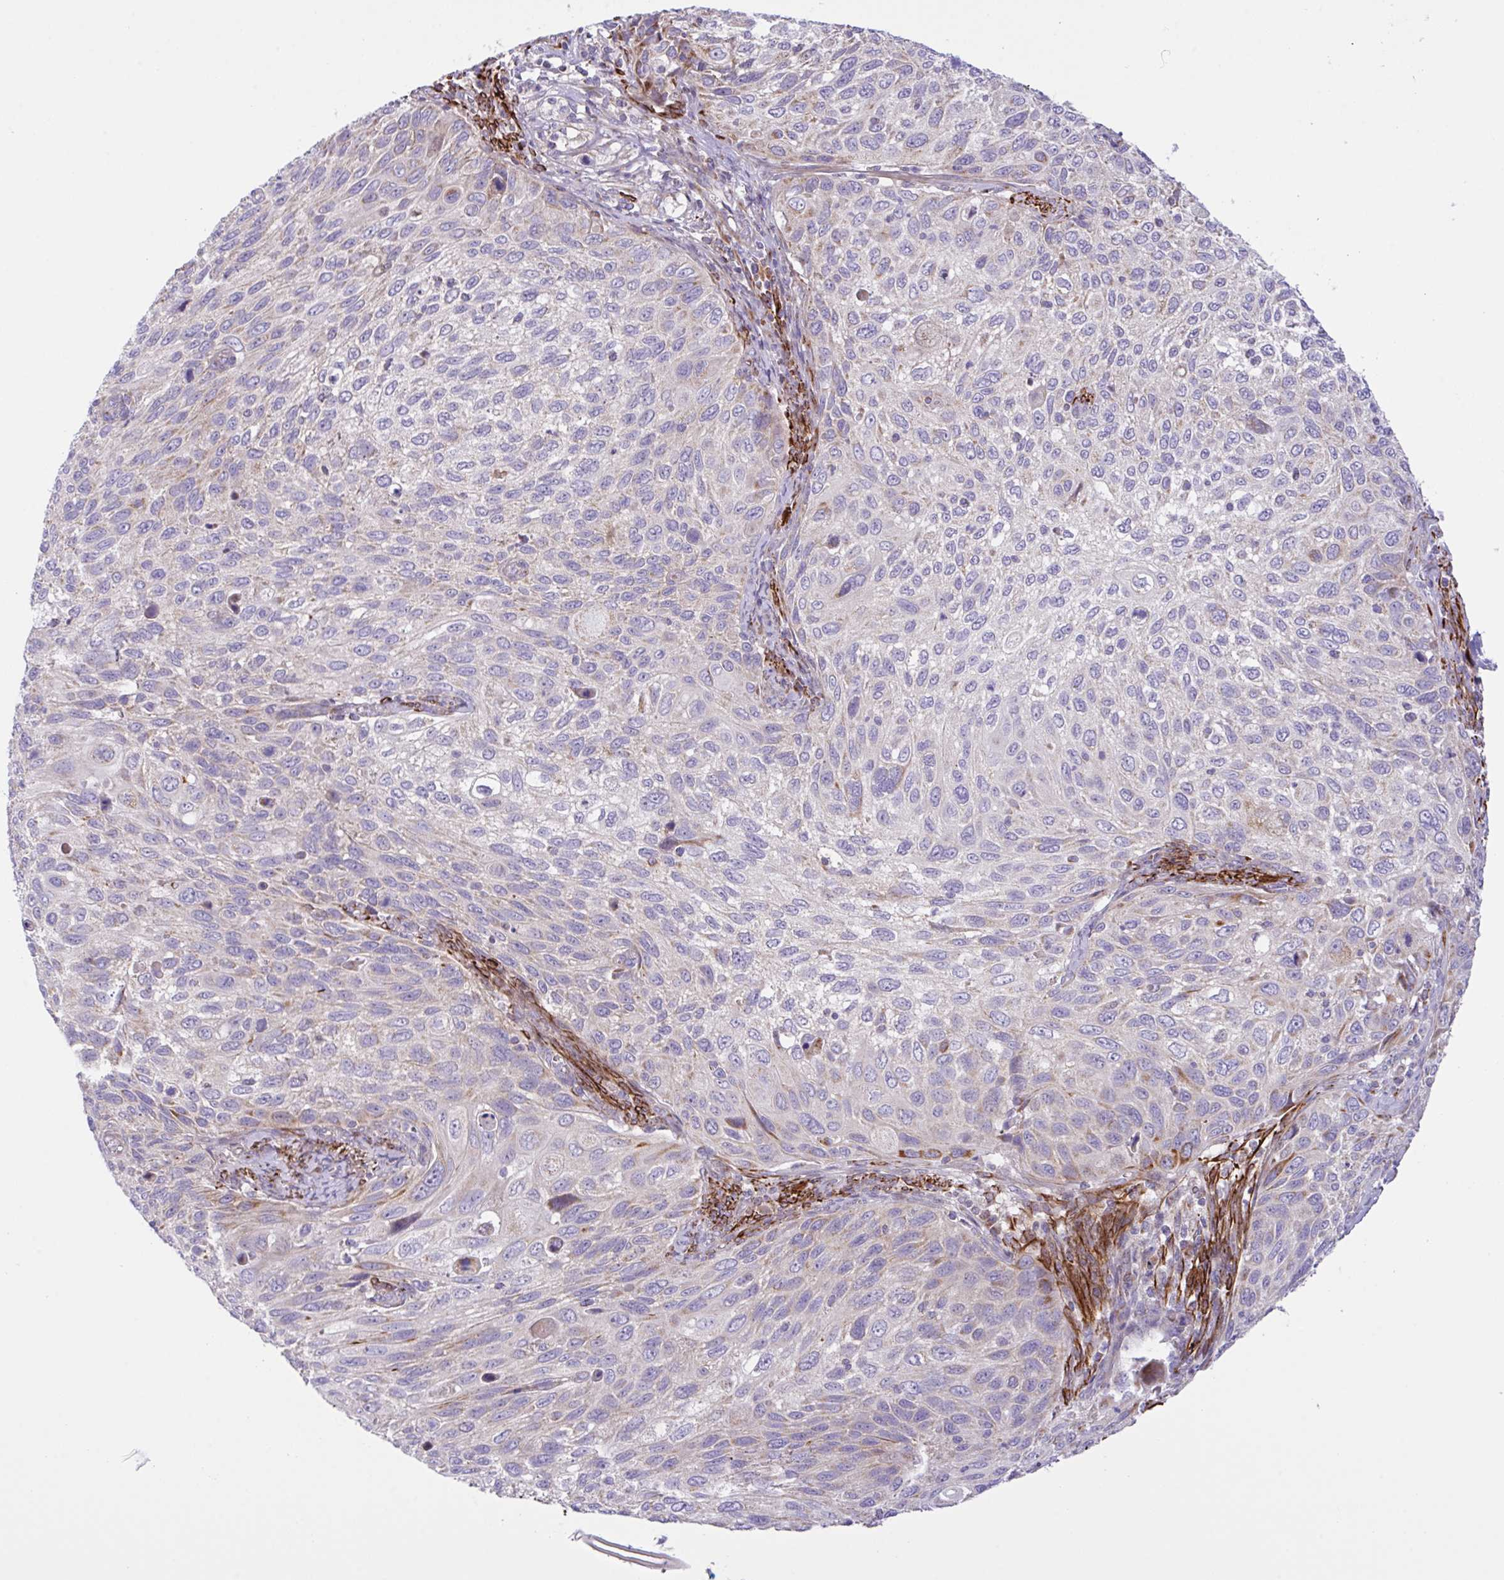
{"staining": {"intensity": "moderate", "quantity": "<25%", "location": "cytoplasmic/membranous"}, "tissue": "cervical cancer", "cell_type": "Tumor cells", "image_type": "cancer", "snomed": [{"axis": "morphology", "description": "Squamous cell carcinoma, NOS"}, {"axis": "topography", "description": "Cervix"}], "caption": "This is a micrograph of immunohistochemistry staining of cervical cancer (squamous cell carcinoma), which shows moderate positivity in the cytoplasmic/membranous of tumor cells.", "gene": "CHDH", "patient": {"sex": "female", "age": 70}}